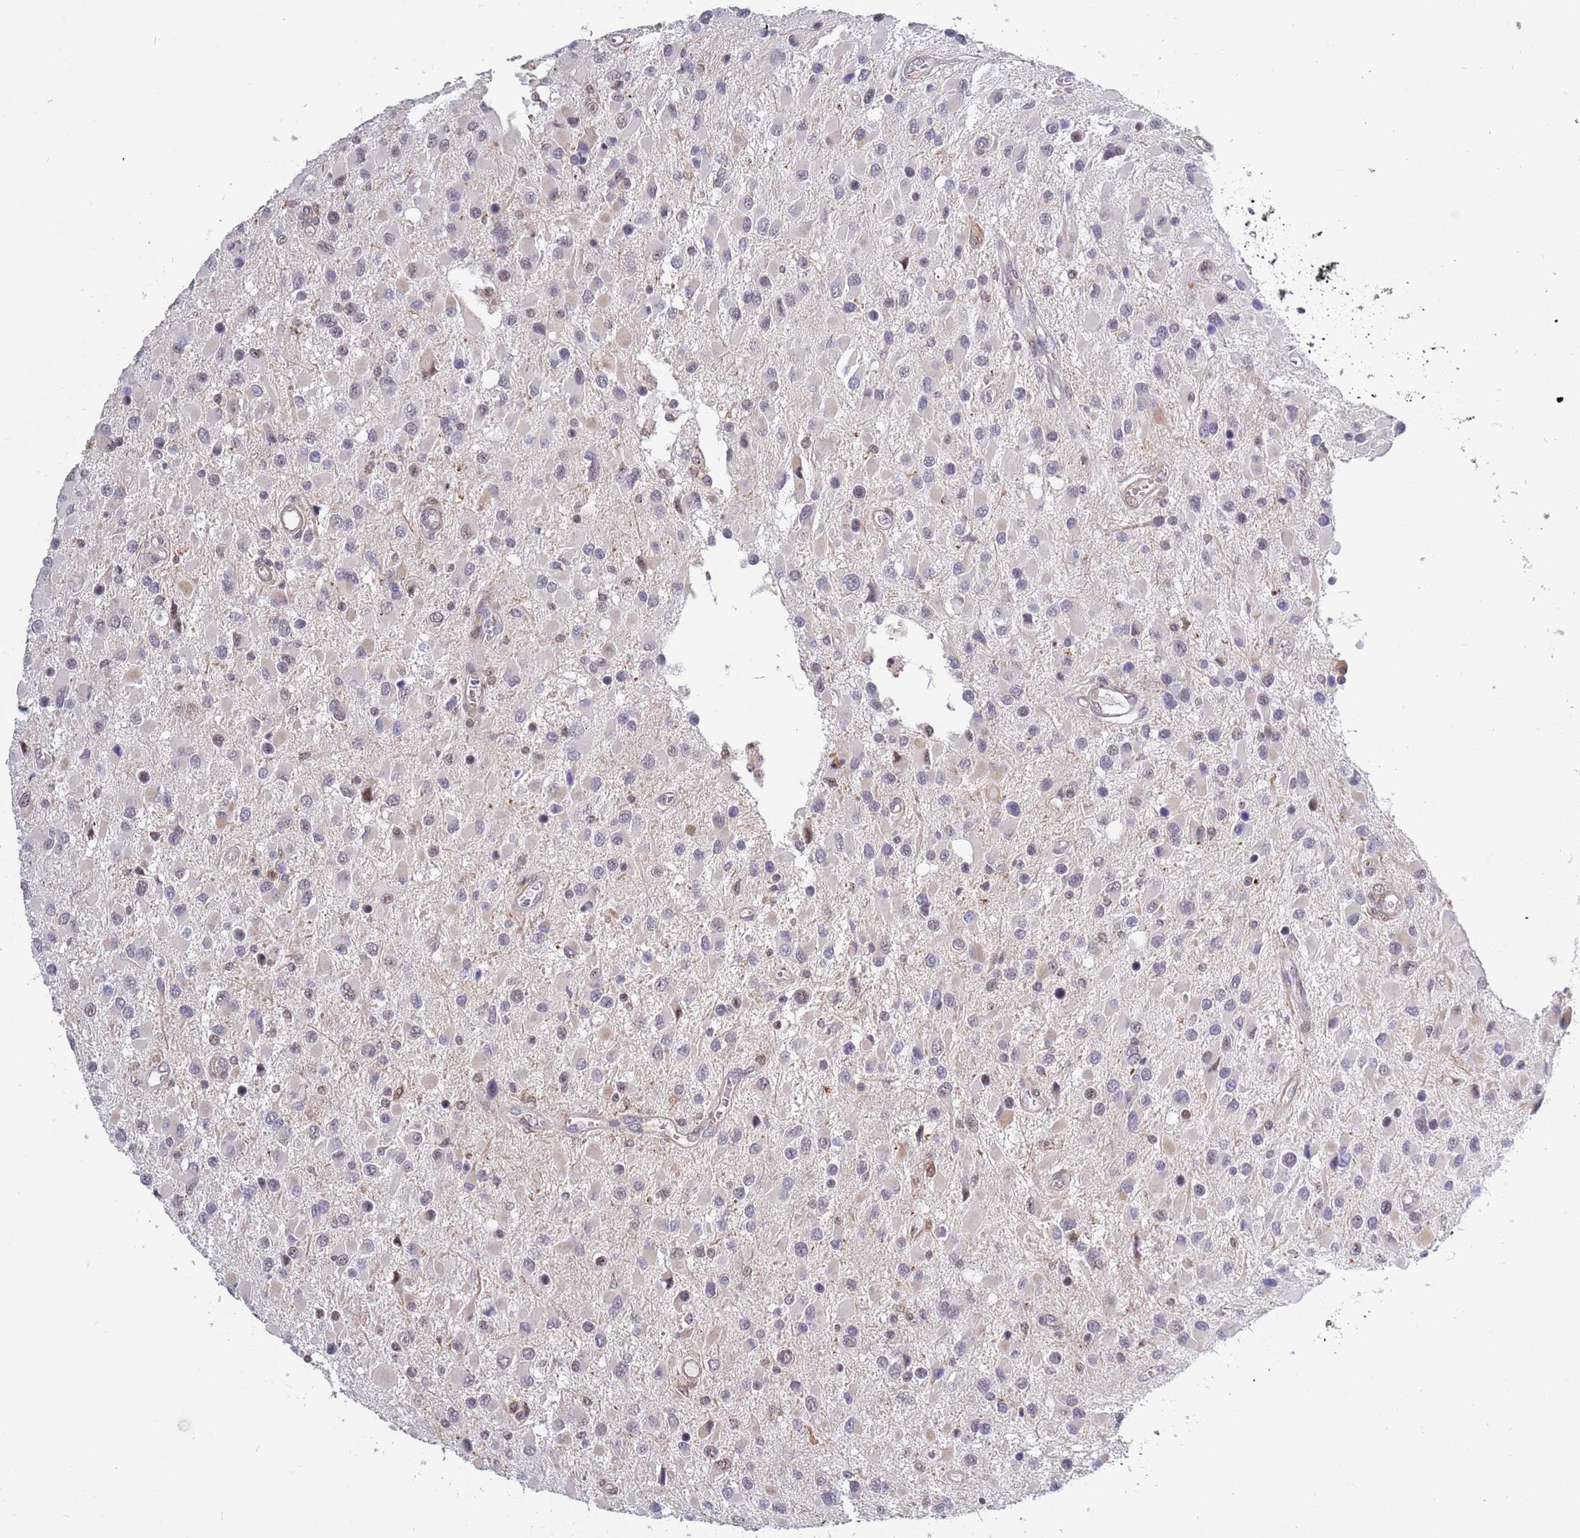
{"staining": {"intensity": "negative", "quantity": "none", "location": "none"}, "tissue": "glioma", "cell_type": "Tumor cells", "image_type": "cancer", "snomed": [{"axis": "morphology", "description": "Glioma, malignant, High grade"}, {"axis": "topography", "description": "Brain"}], "caption": "High magnification brightfield microscopy of glioma stained with DAB (3,3'-diaminobenzidine) (brown) and counterstained with hematoxylin (blue): tumor cells show no significant expression. Nuclei are stained in blue.", "gene": "CCNJL", "patient": {"sex": "male", "age": 53}}